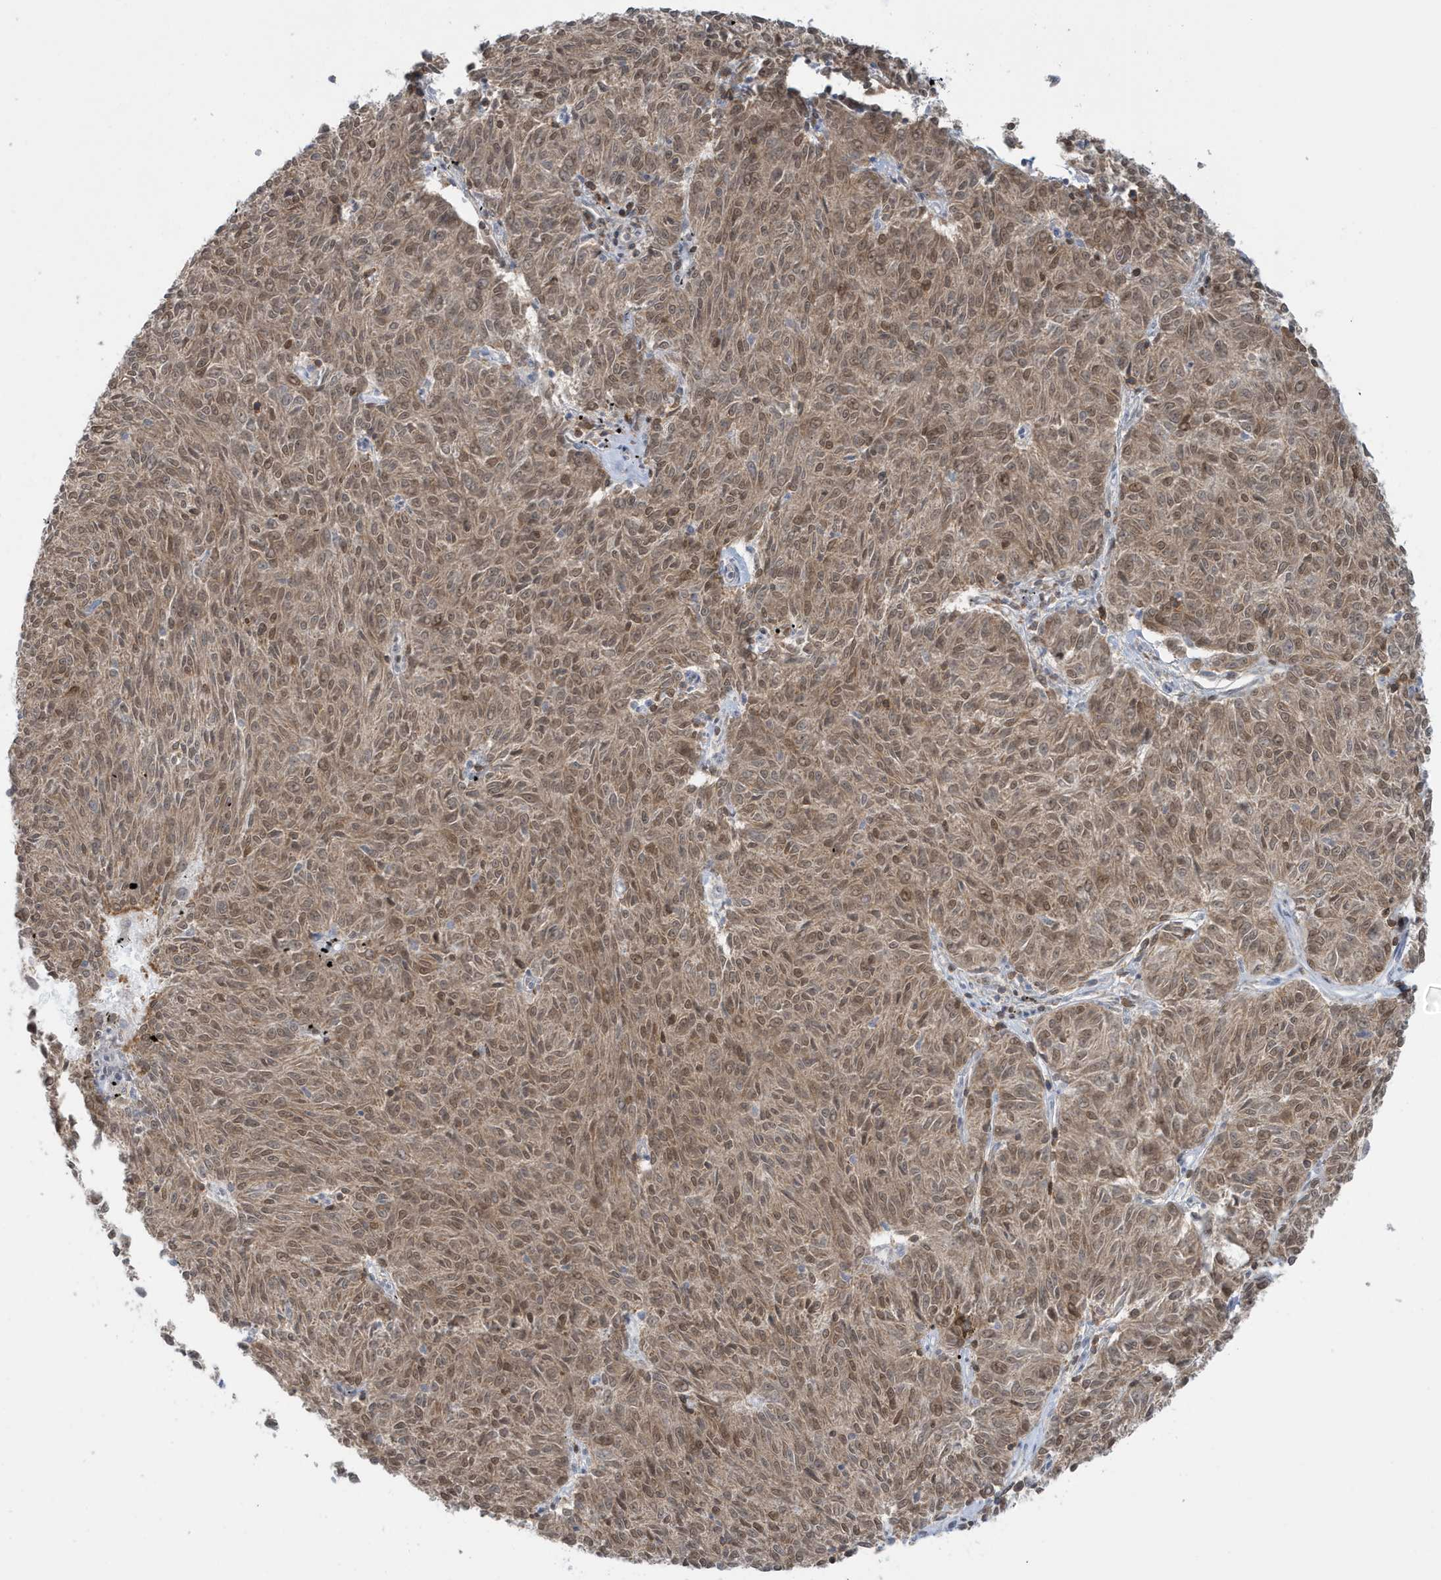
{"staining": {"intensity": "moderate", "quantity": ">75%", "location": "cytoplasmic/membranous,nuclear"}, "tissue": "melanoma", "cell_type": "Tumor cells", "image_type": "cancer", "snomed": [{"axis": "morphology", "description": "Malignant melanoma, NOS"}, {"axis": "topography", "description": "Skin"}], "caption": "The histopathology image demonstrates immunohistochemical staining of malignant melanoma. There is moderate cytoplasmic/membranous and nuclear expression is identified in approximately >75% of tumor cells.", "gene": "OGA", "patient": {"sex": "female", "age": 72}}